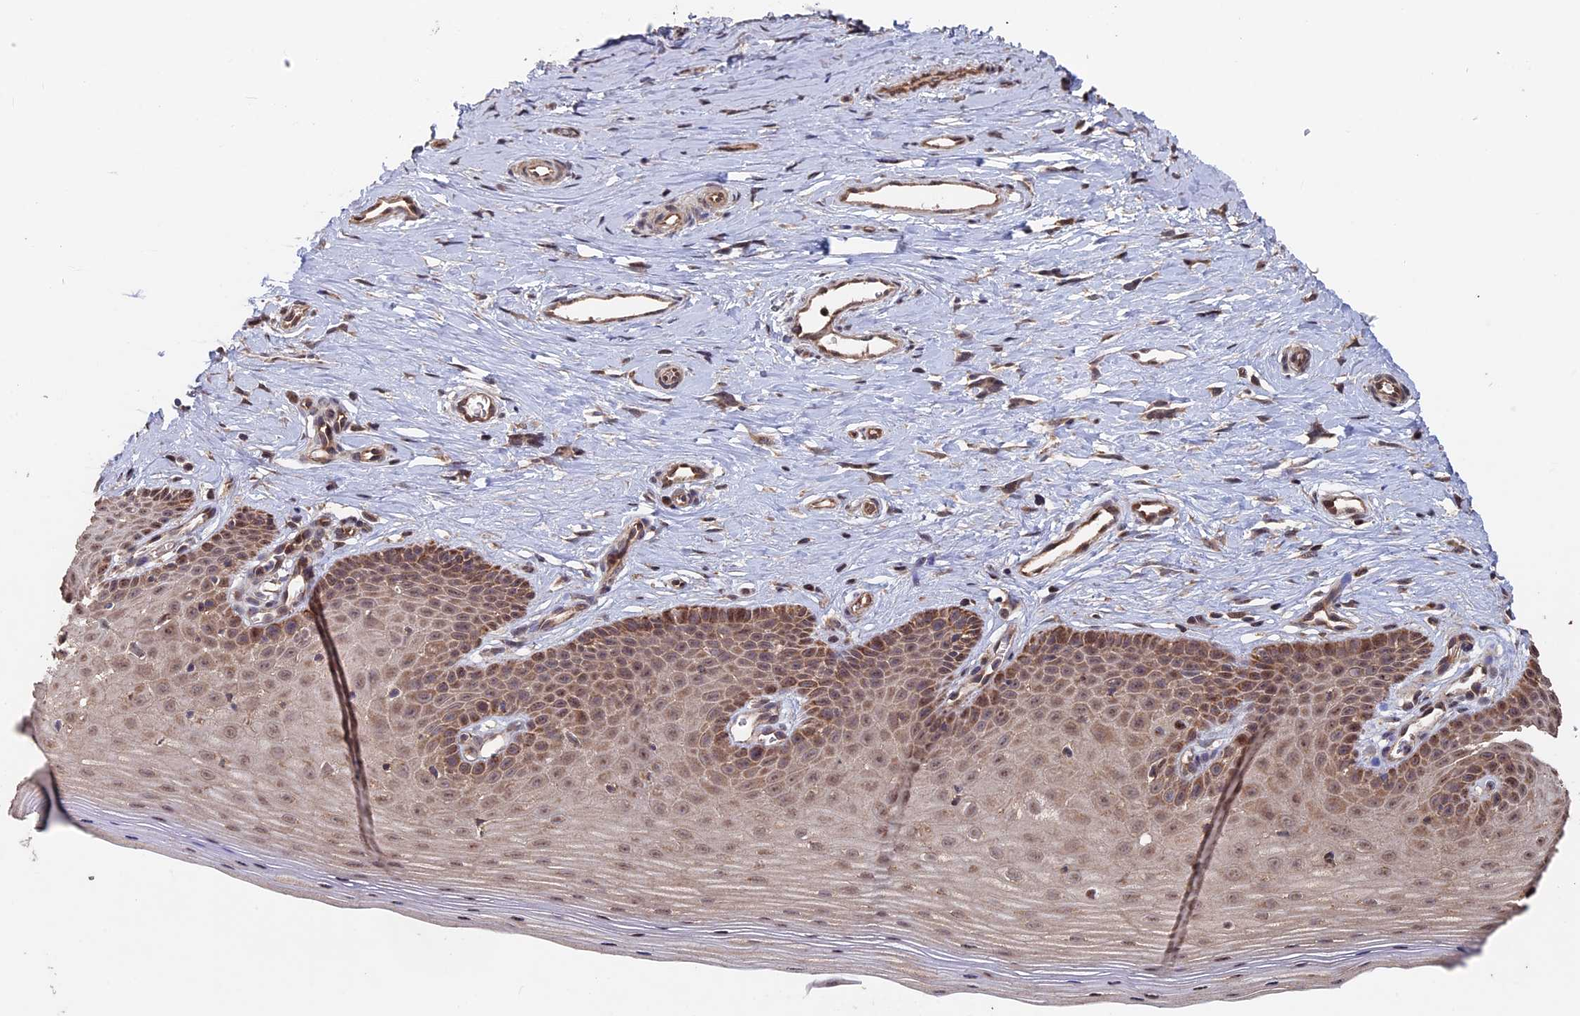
{"staining": {"intensity": "moderate", "quantity": ">75%", "location": "cytoplasmic/membranous"}, "tissue": "cervix", "cell_type": "Glandular cells", "image_type": "normal", "snomed": [{"axis": "morphology", "description": "Normal tissue, NOS"}, {"axis": "topography", "description": "Cervix"}], "caption": "Cervix stained with immunohistochemistry demonstrates moderate cytoplasmic/membranous positivity in approximately >75% of glandular cells.", "gene": "KIAA1328", "patient": {"sex": "female", "age": 36}}